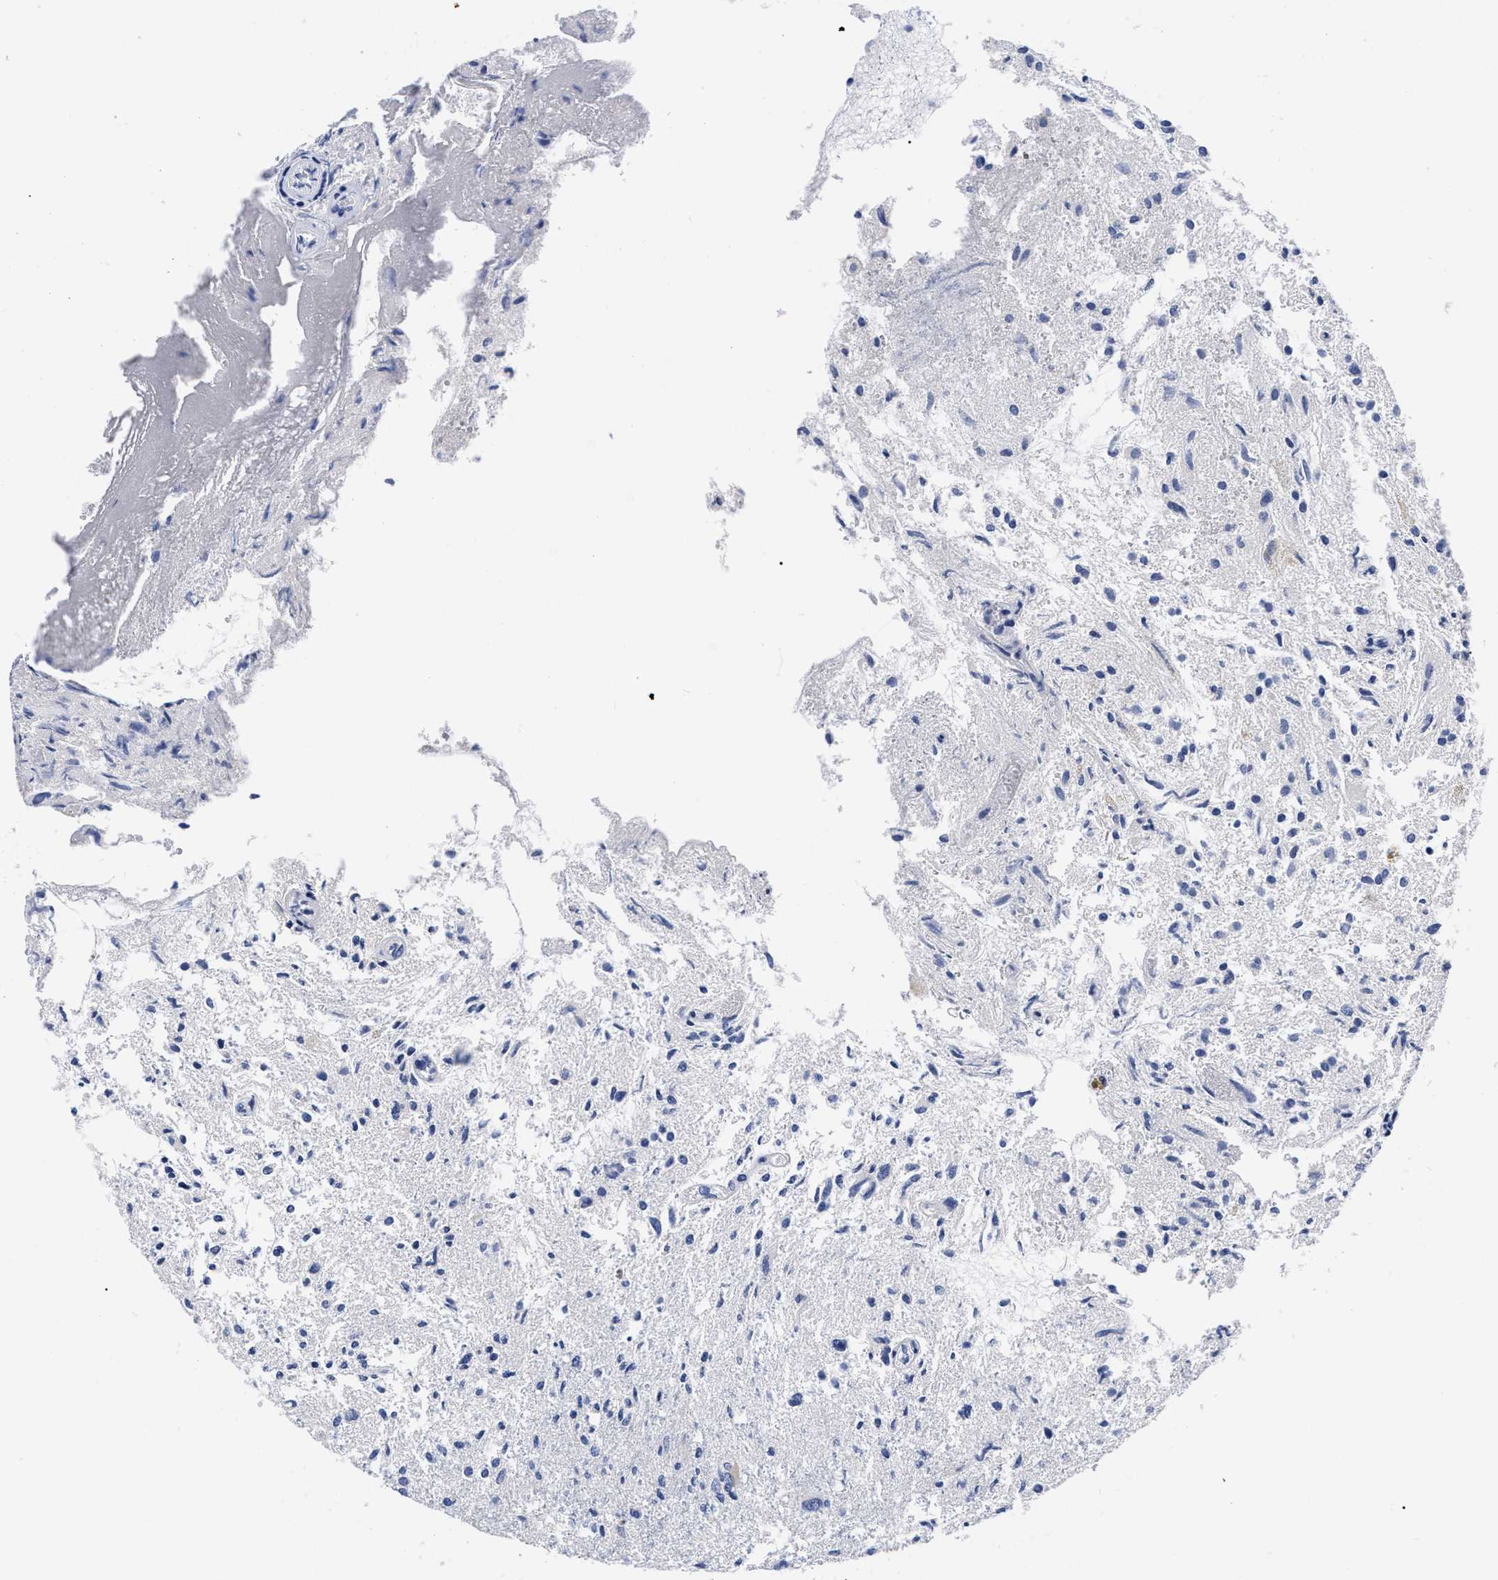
{"staining": {"intensity": "negative", "quantity": "none", "location": "none"}, "tissue": "glioma", "cell_type": "Tumor cells", "image_type": "cancer", "snomed": [{"axis": "morphology", "description": "Glioma, malignant, High grade"}, {"axis": "topography", "description": "Brain"}], "caption": "The photomicrograph demonstrates no staining of tumor cells in malignant high-grade glioma. (Stains: DAB IHC with hematoxylin counter stain, Microscopy: brightfield microscopy at high magnification).", "gene": "CFAP298", "patient": {"sex": "female", "age": 59}}